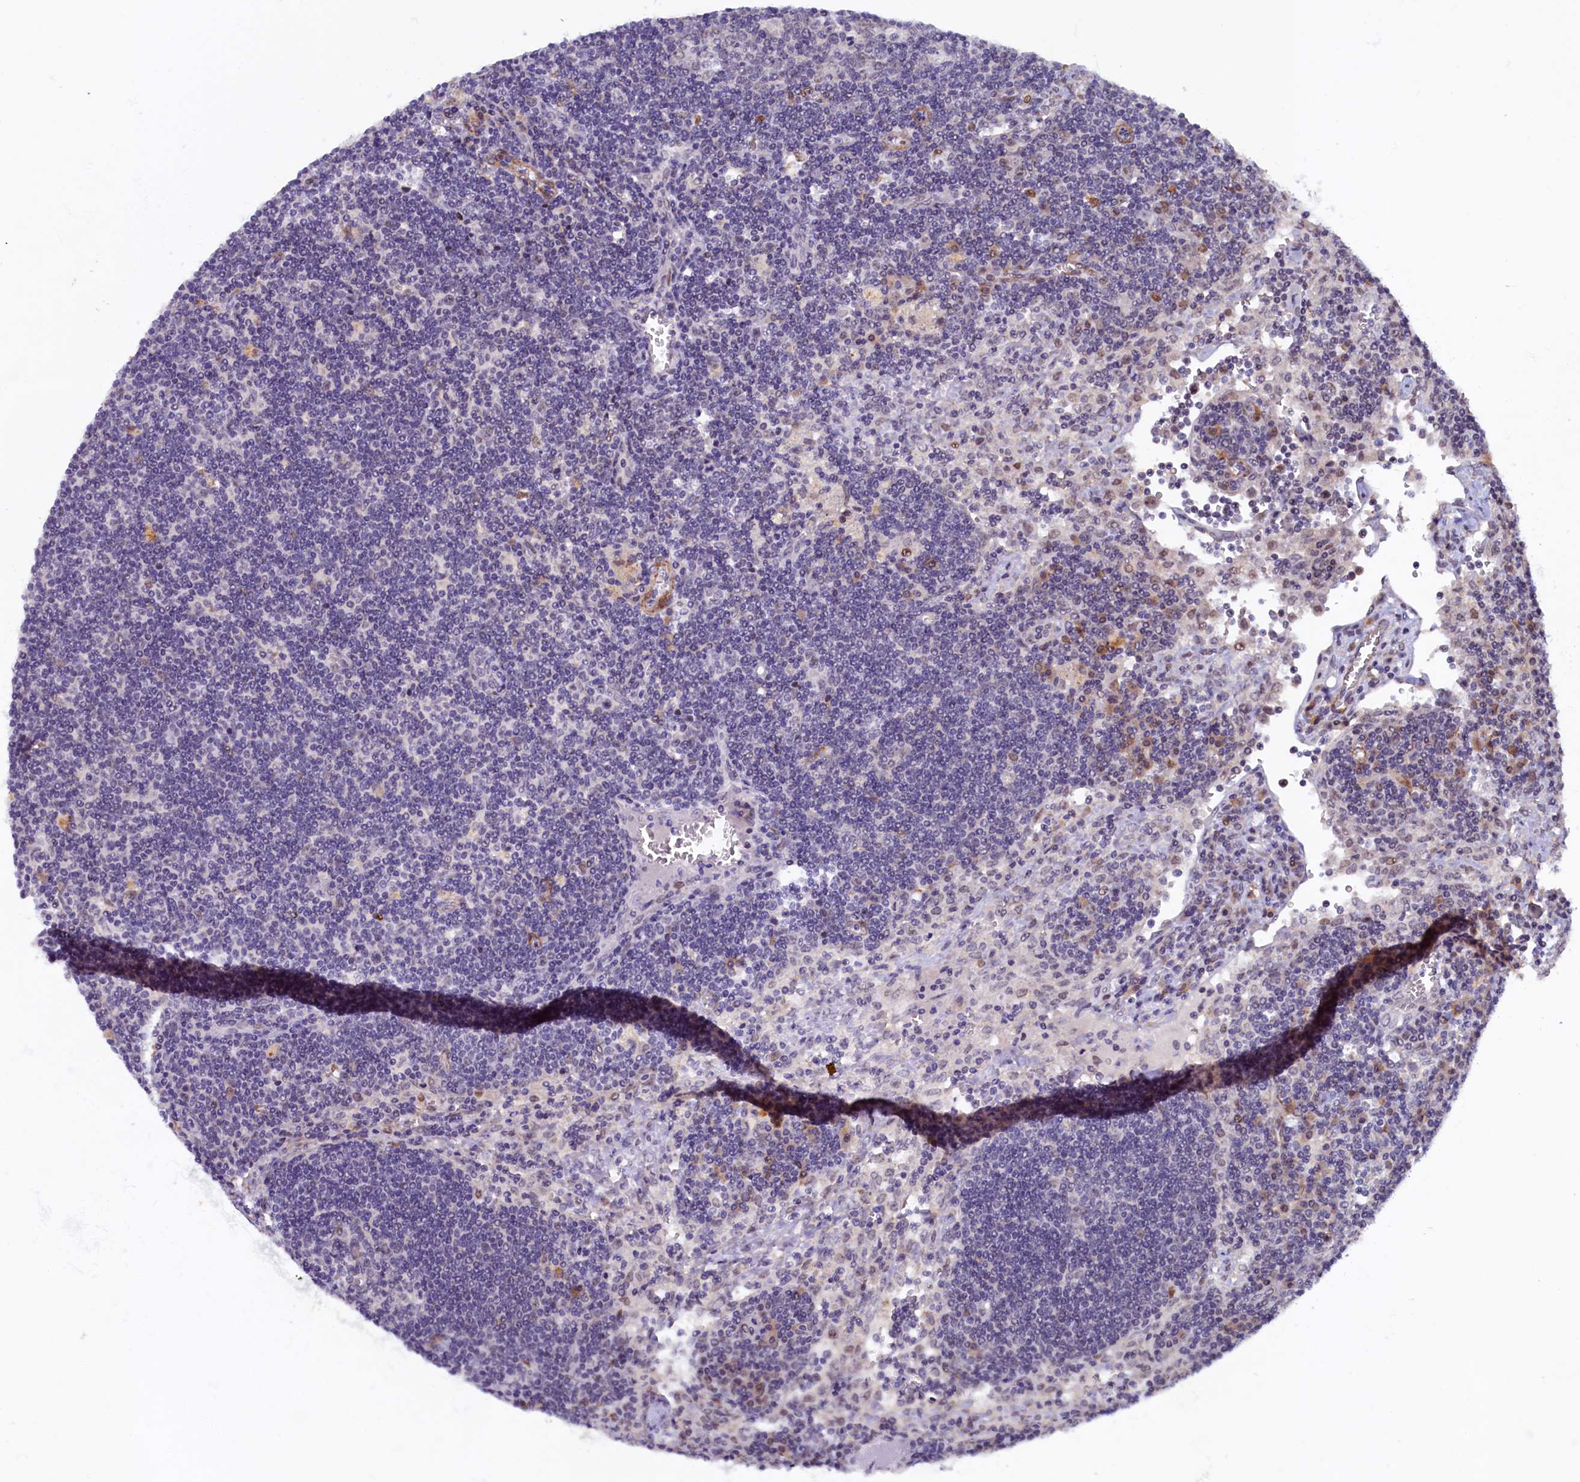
{"staining": {"intensity": "negative", "quantity": "none", "location": "none"}, "tissue": "lymph node", "cell_type": "Germinal center cells", "image_type": "normal", "snomed": [{"axis": "morphology", "description": "Normal tissue, NOS"}, {"axis": "topography", "description": "Lymph node"}], "caption": "This is a histopathology image of immunohistochemistry staining of normal lymph node, which shows no staining in germinal center cells.", "gene": "PACSIN3", "patient": {"sex": "male", "age": 58}}